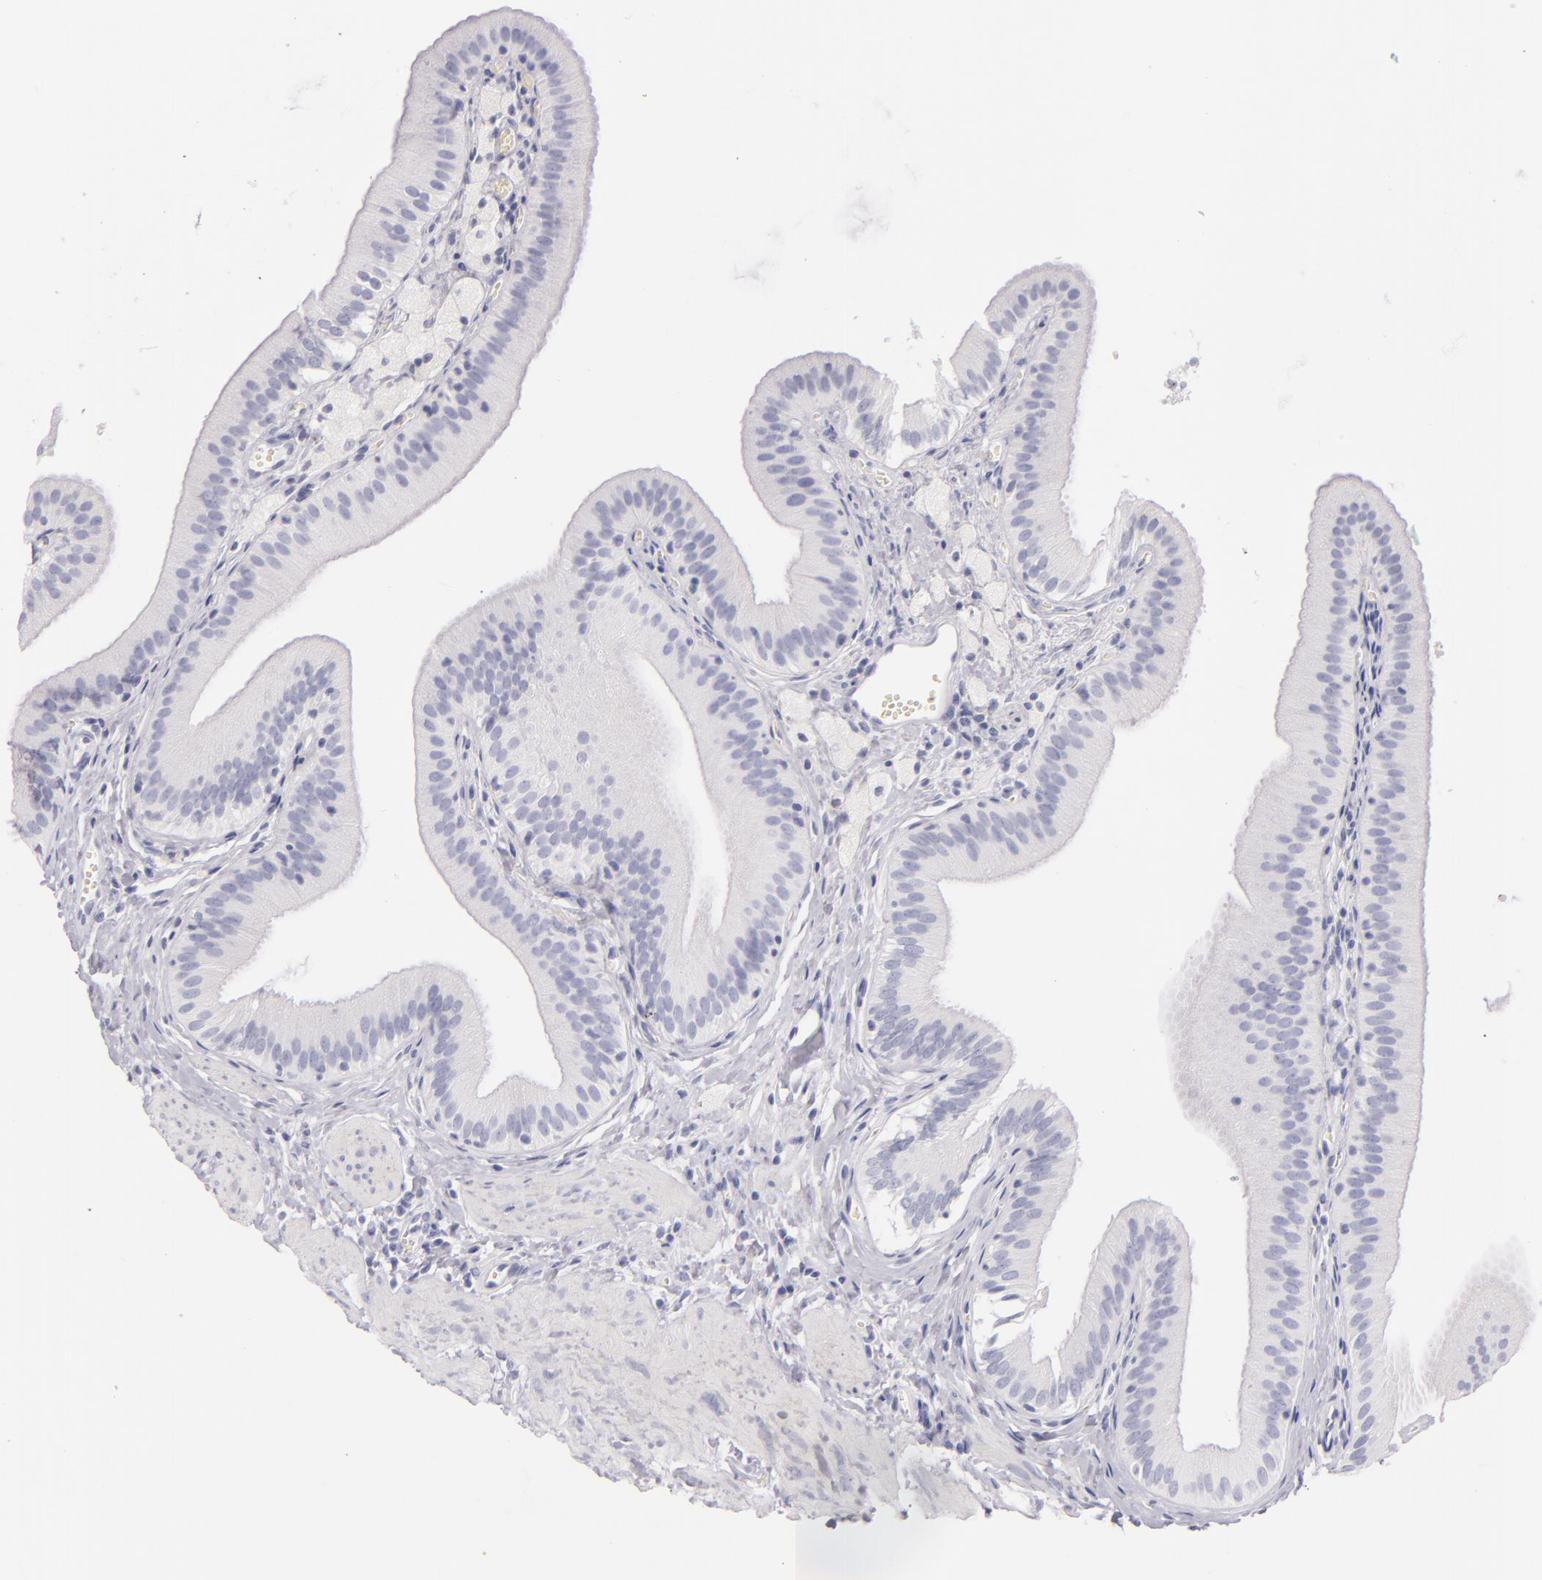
{"staining": {"intensity": "negative", "quantity": "none", "location": "none"}, "tissue": "gallbladder", "cell_type": "Glandular cells", "image_type": "normal", "snomed": [{"axis": "morphology", "description": "Normal tissue, NOS"}, {"axis": "topography", "description": "Gallbladder"}], "caption": "Protein analysis of benign gallbladder shows no significant staining in glandular cells. (DAB immunohistochemistry (IHC) with hematoxylin counter stain).", "gene": "FABP1", "patient": {"sex": "female", "age": 24}}